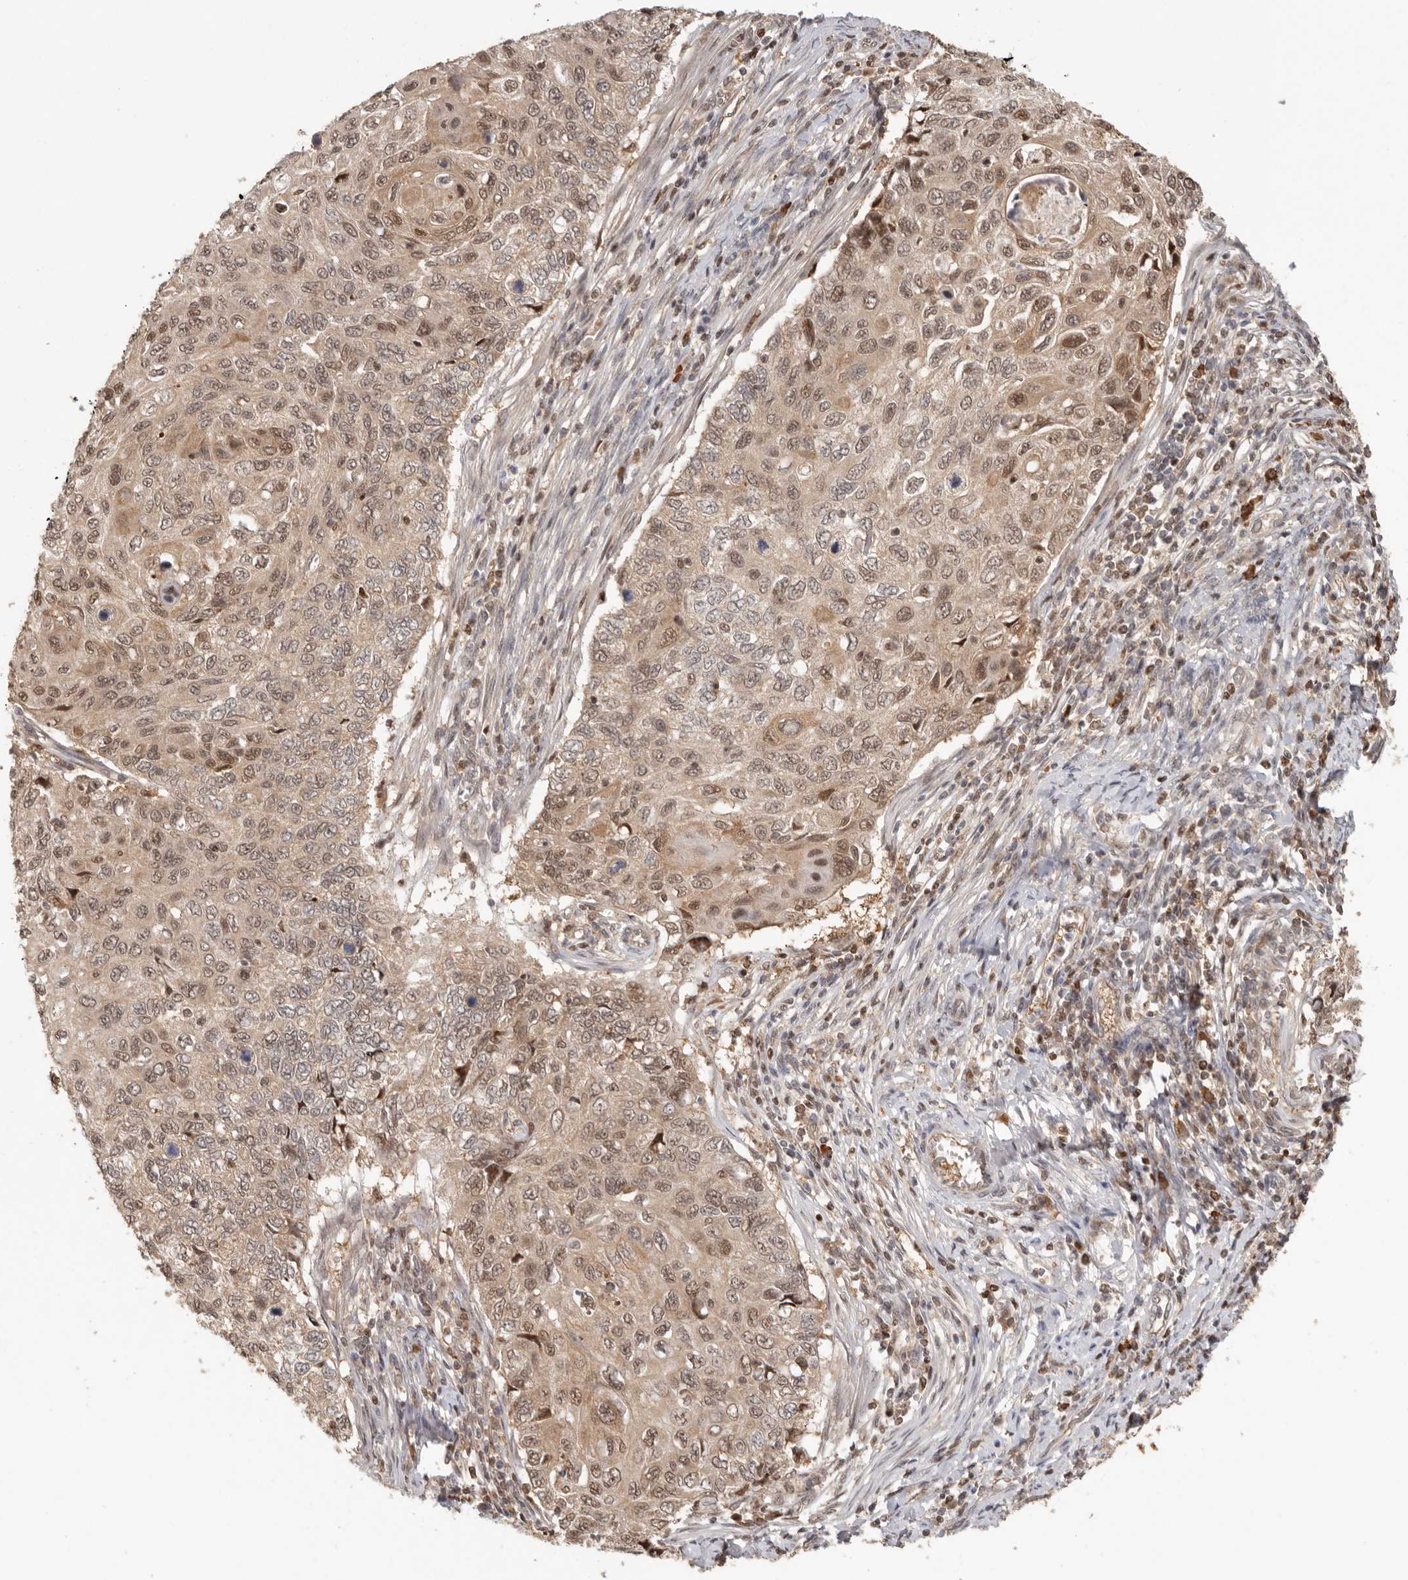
{"staining": {"intensity": "moderate", "quantity": ">75%", "location": "nuclear"}, "tissue": "cervical cancer", "cell_type": "Tumor cells", "image_type": "cancer", "snomed": [{"axis": "morphology", "description": "Squamous cell carcinoma, NOS"}, {"axis": "topography", "description": "Cervix"}], "caption": "This photomicrograph displays immunohistochemistry staining of human cervical squamous cell carcinoma, with medium moderate nuclear expression in approximately >75% of tumor cells.", "gene": "PSMA5", "patient": {"sex": "female", "age": 70}}